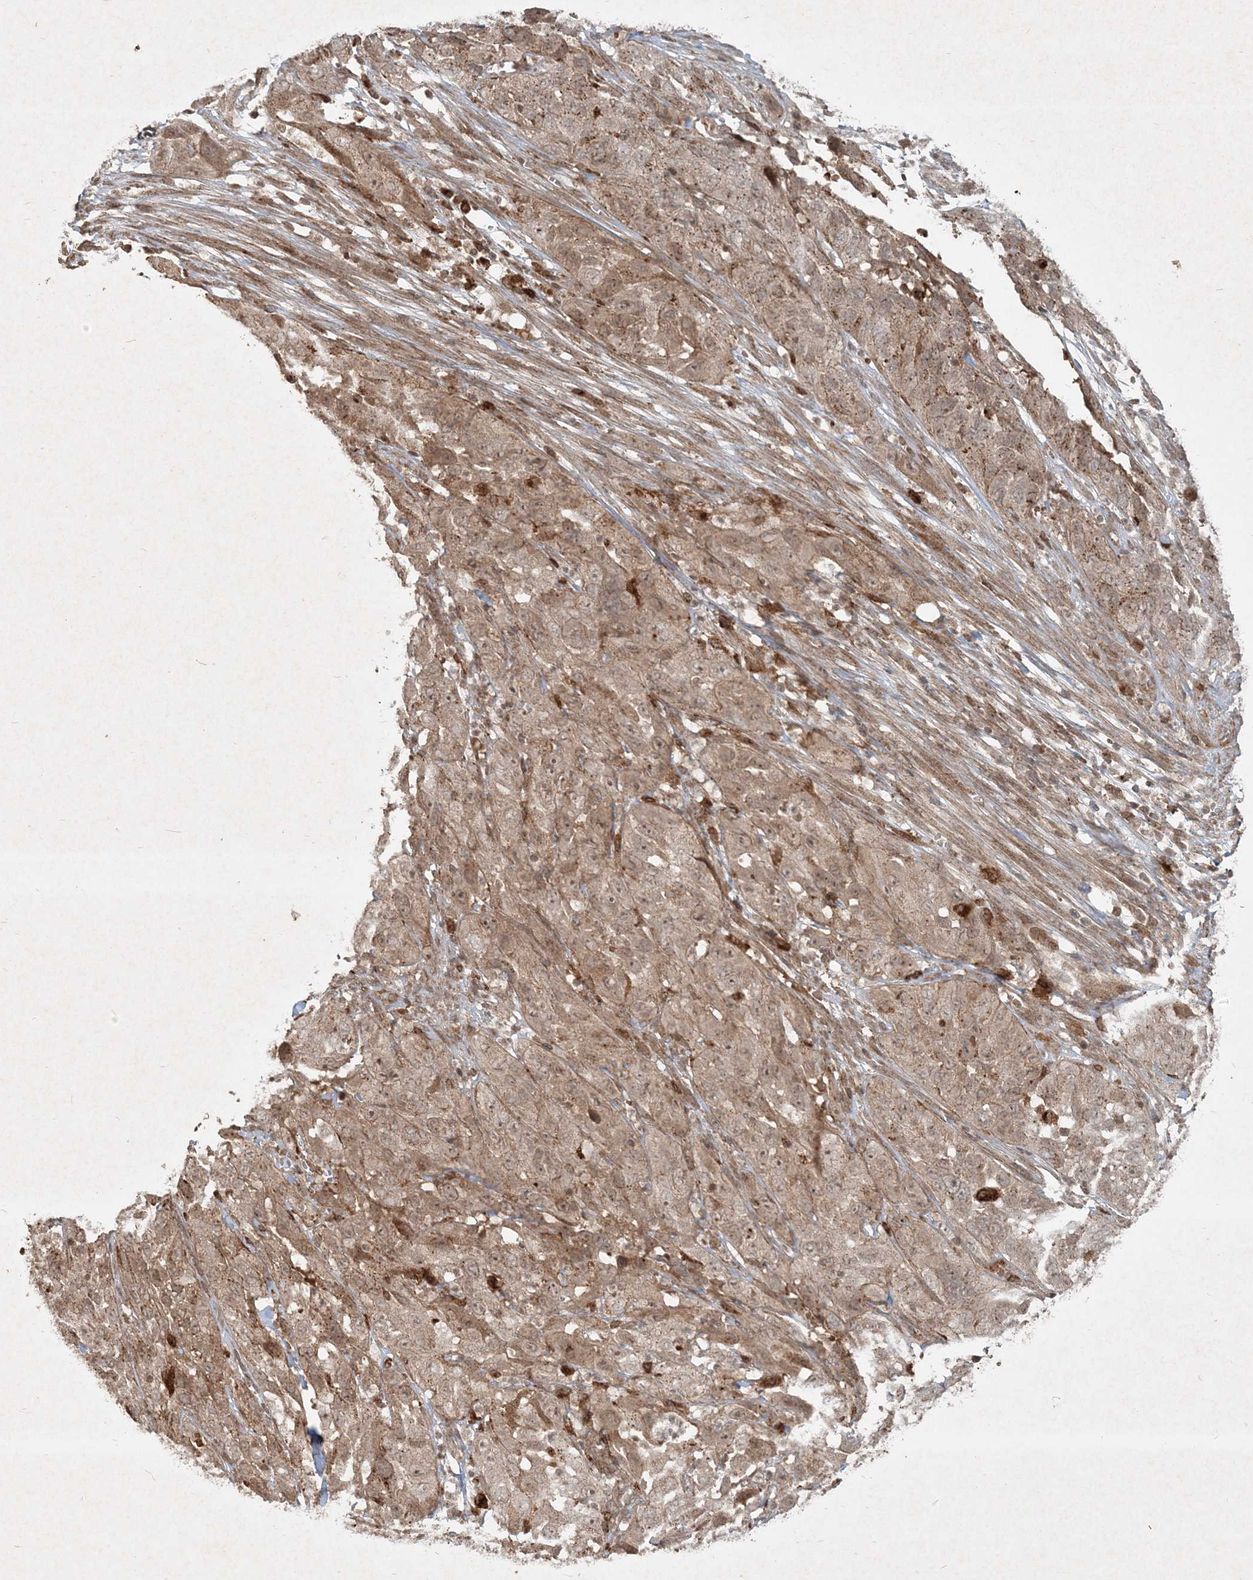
{"staining": {"intensity": "weak", "quantity": ">75%", "location": "cytoplasmic/membranous"}, "tissue": "cervical cancer", "cell_type": "Tumor cells", "image_type": "cancer", "snomed": [{"axis": "morphology", "description": "Squamous cell carcinoma, NOS"}, {"axis": "topography", "description": "Cervix"}], "caption": "Cervical squamous cell carcinoma tissue shows weak cytoplasmic/membranous expression in about >75% of tumor cells", "gene": "NARS1", "patient": {"sex": "female", "age": 32}}